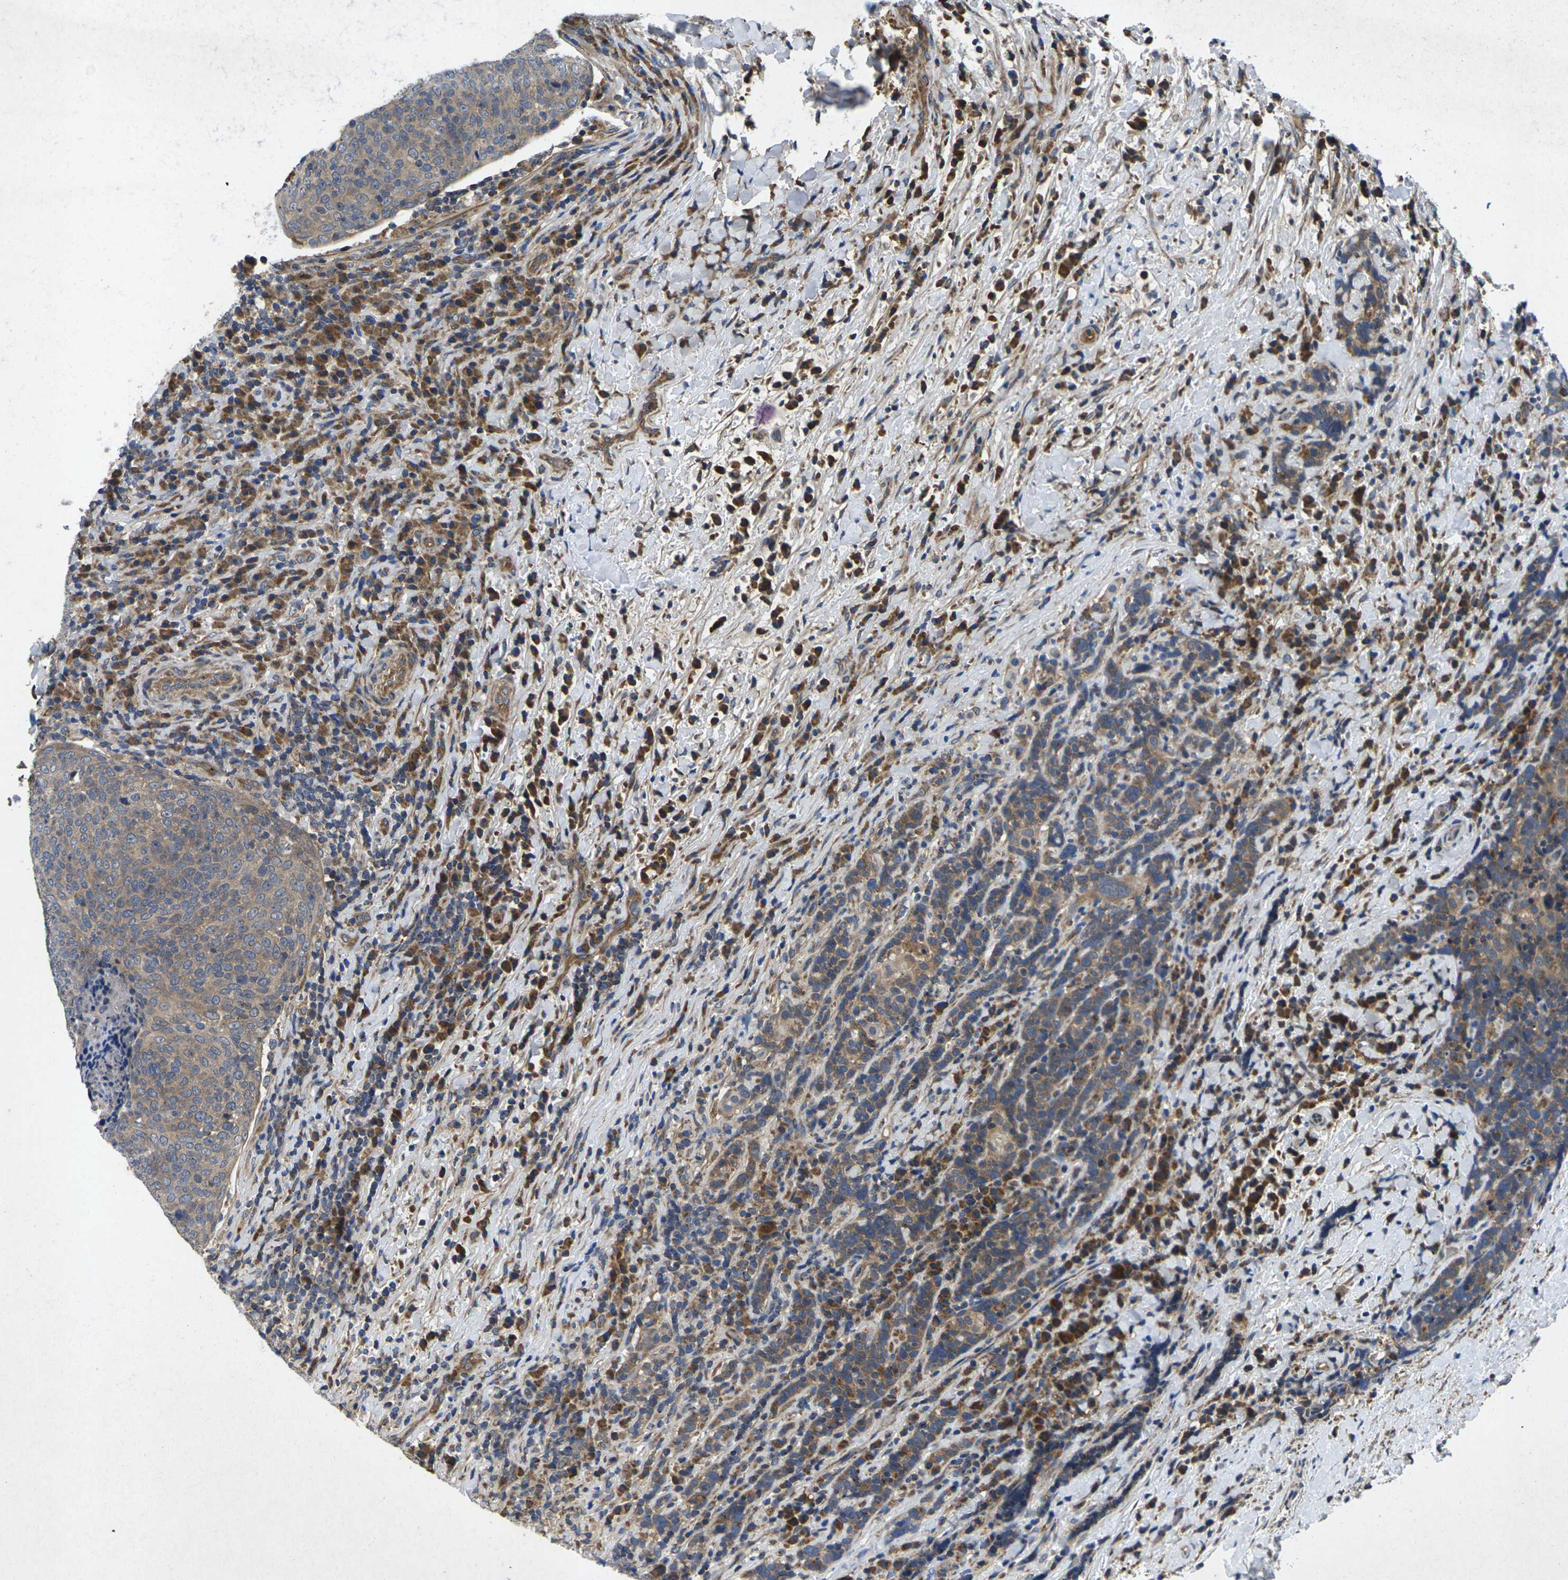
{"staining": {"intensity": "weak", "quantity": "<25%", "location": "cytoplasmic/membranous"}, "tissue": "head and neck cancer", "cell_type": "Tumor cells", "image_type": "cancer", "snomed": [{"axis": "morphology", "description": "Squamous cell carcinoma, NOS"}, {"axis": "morphology", "description": "Squamous cell carcinoma, metastatic, NOS"}, {"axis": "topography", "description": "Lymph node"}, {"axis": "topography", "description": "Head-Neck"}], "caption": "Immunohistochemistry of head and neck cancer (squamous cell carcinoma) displays no positivity in tumor cells. Brightfield microscopy of immunohistochemistry stained with DAB (3,3'-diaminobenzidine) (brown) and hematoxylin (blue), captured at high magnification.", "gene": "KIF1B", "patient": {"sex": "male", "age": 62}}